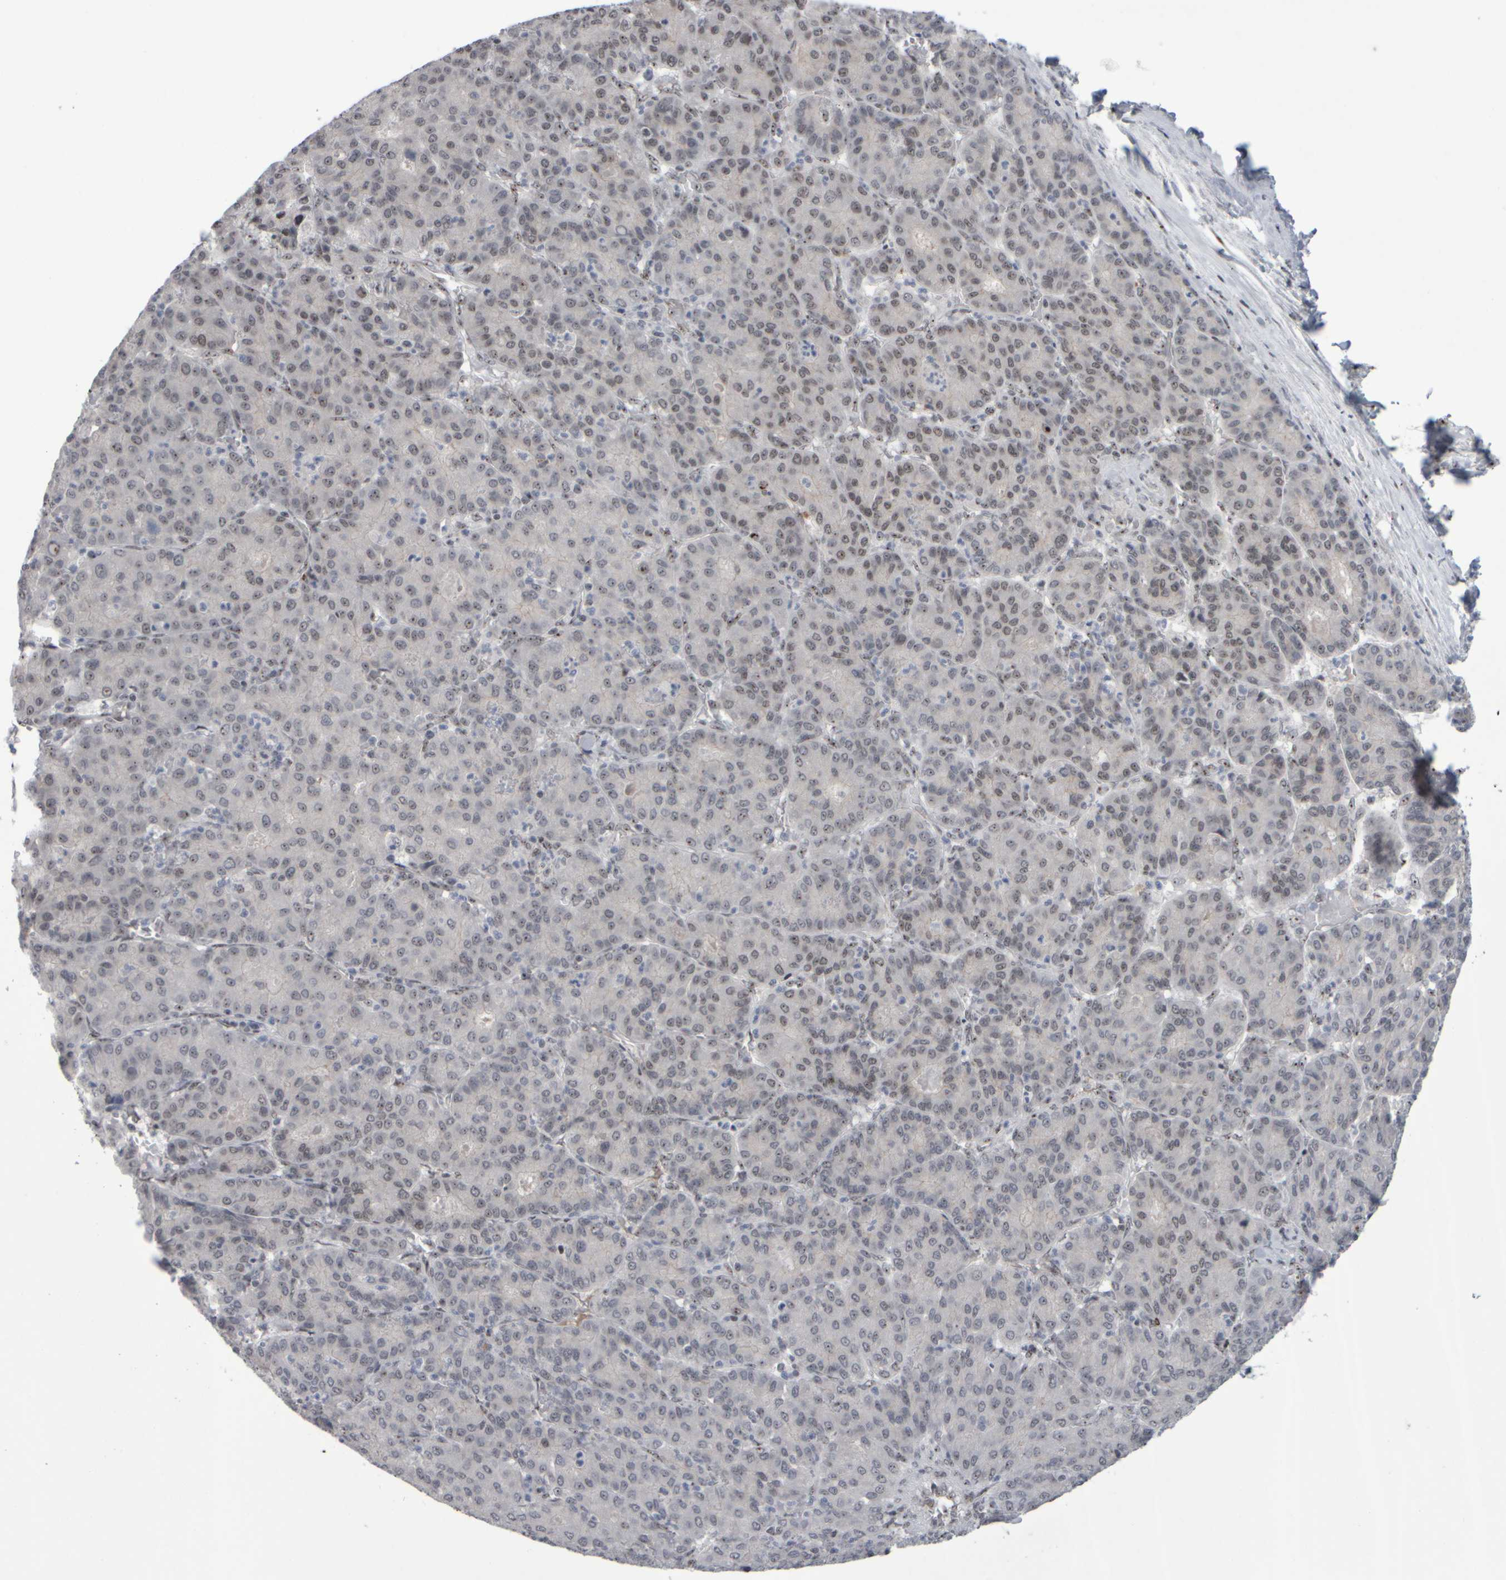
{"staining": {"intensity": "weak", "quantity": "<25%", "location": "nuclear"}, "tissue": "liver cancer", "cell_type": "Tumor cells", "image_type": "cancer", "snomed": [{"axis": "morphology", "description": "Carcinoma, Hepatocellular, NOS"}, {"axis": "topography", "description": "Liver"}], "caption": "IHC photomicrograph of neoplastic tissue: hepatocellular carcinoma (liver) stained with DAB (3,3'-diaminobenzidine) displays no significant protein positivity in tumor cells.", "gene": "SURF6", "patient": {"sex": "male", "age": 65}}